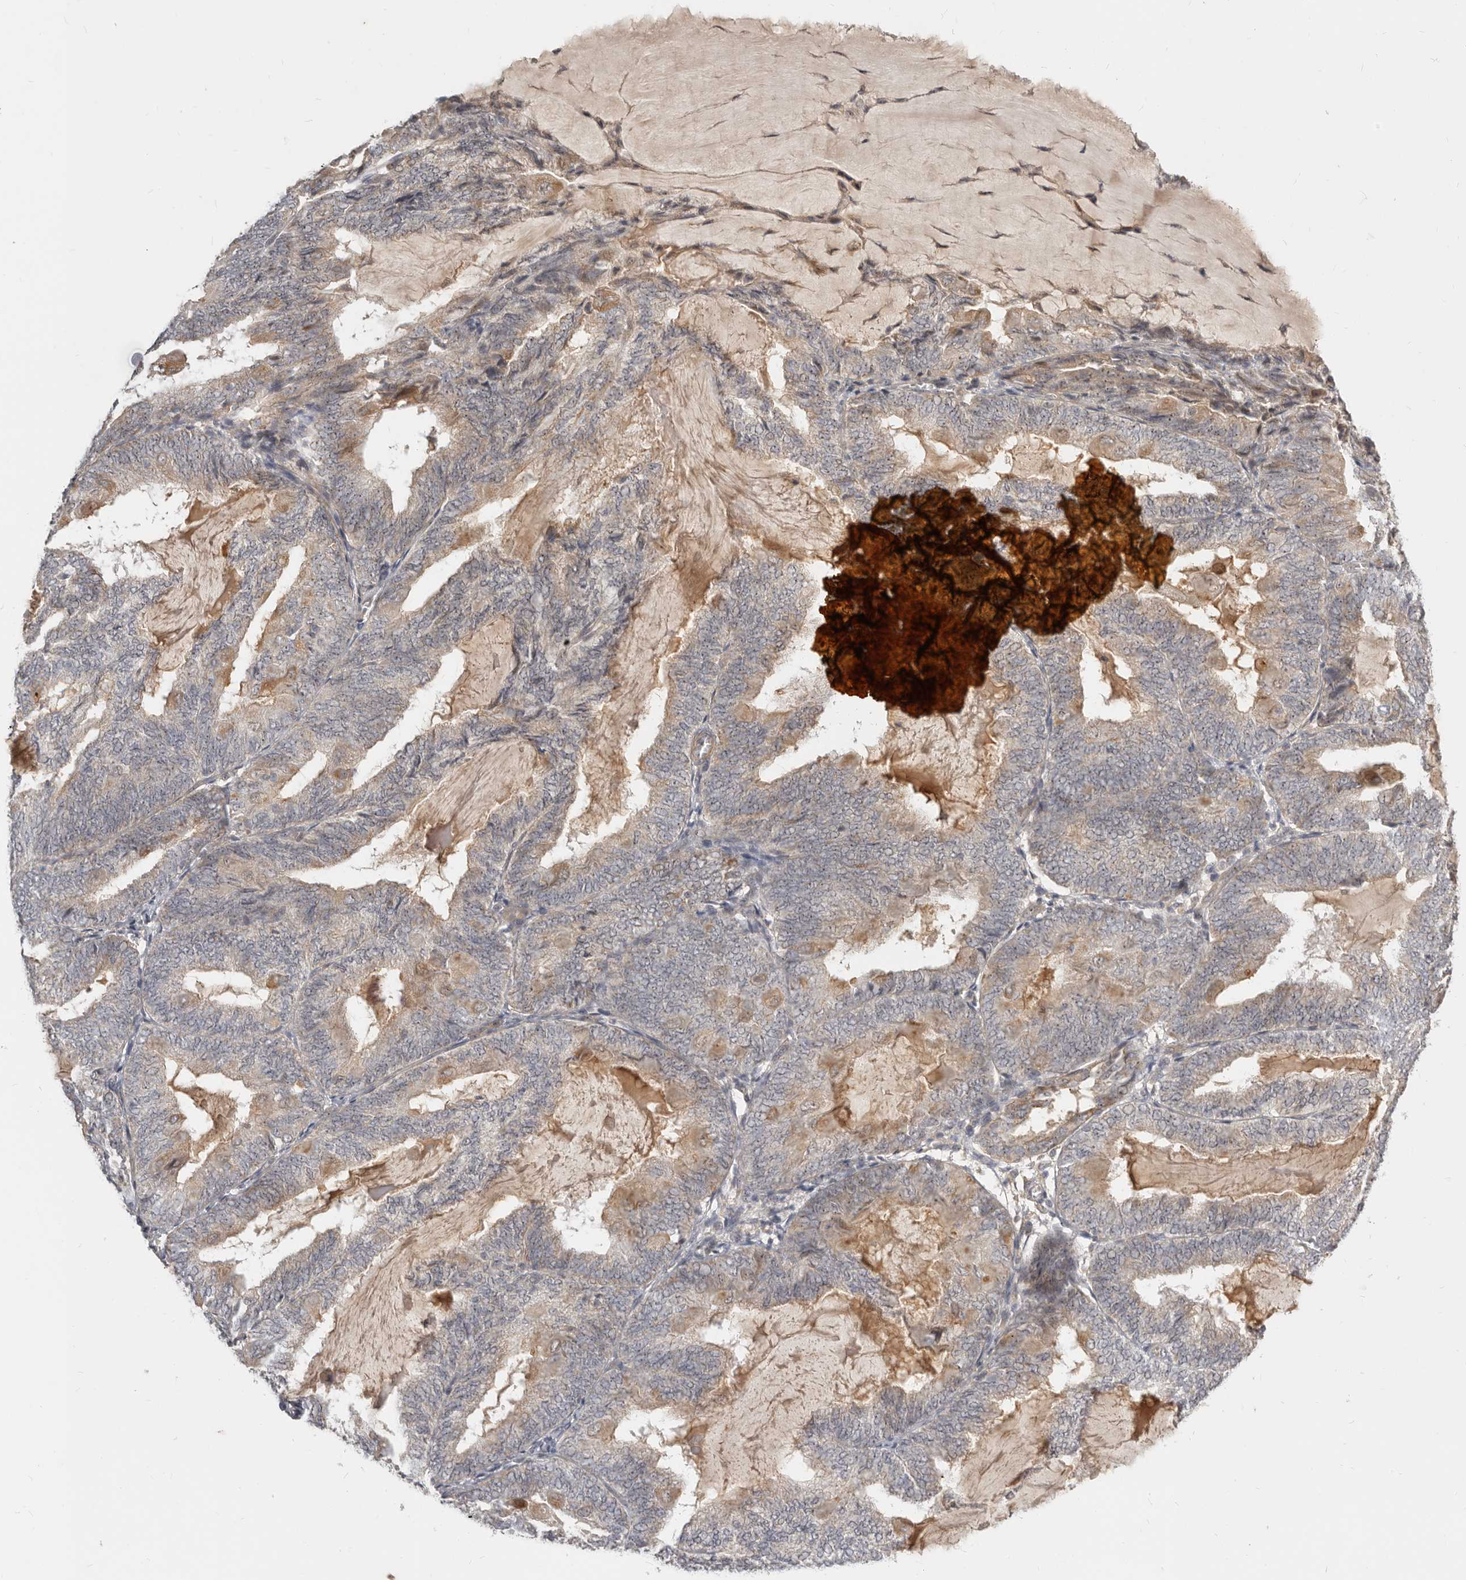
{"staining": {"intensity": "weak", "quantity": "25%-75%", "location": "cytoplasmic/membranous"}, "tissue": "endometrial cancer", "cell_type": "Tumor cells", "image_type": "cancer", "snomed": [{"axis": "morphology", "description": "Adenocarcinoma, NOS"}, {"axis": "topography", "description": "Endometrium"}], "caption": "Endometrial cancer (adenocarcinoma) was stained to show a protein in brown. There is low levels of weak cytoplasmic/membranous expression in about 25%-75% of tumor cells.", "gene": "MICALL2", "patient": {"sex": "female", "age": 81}}